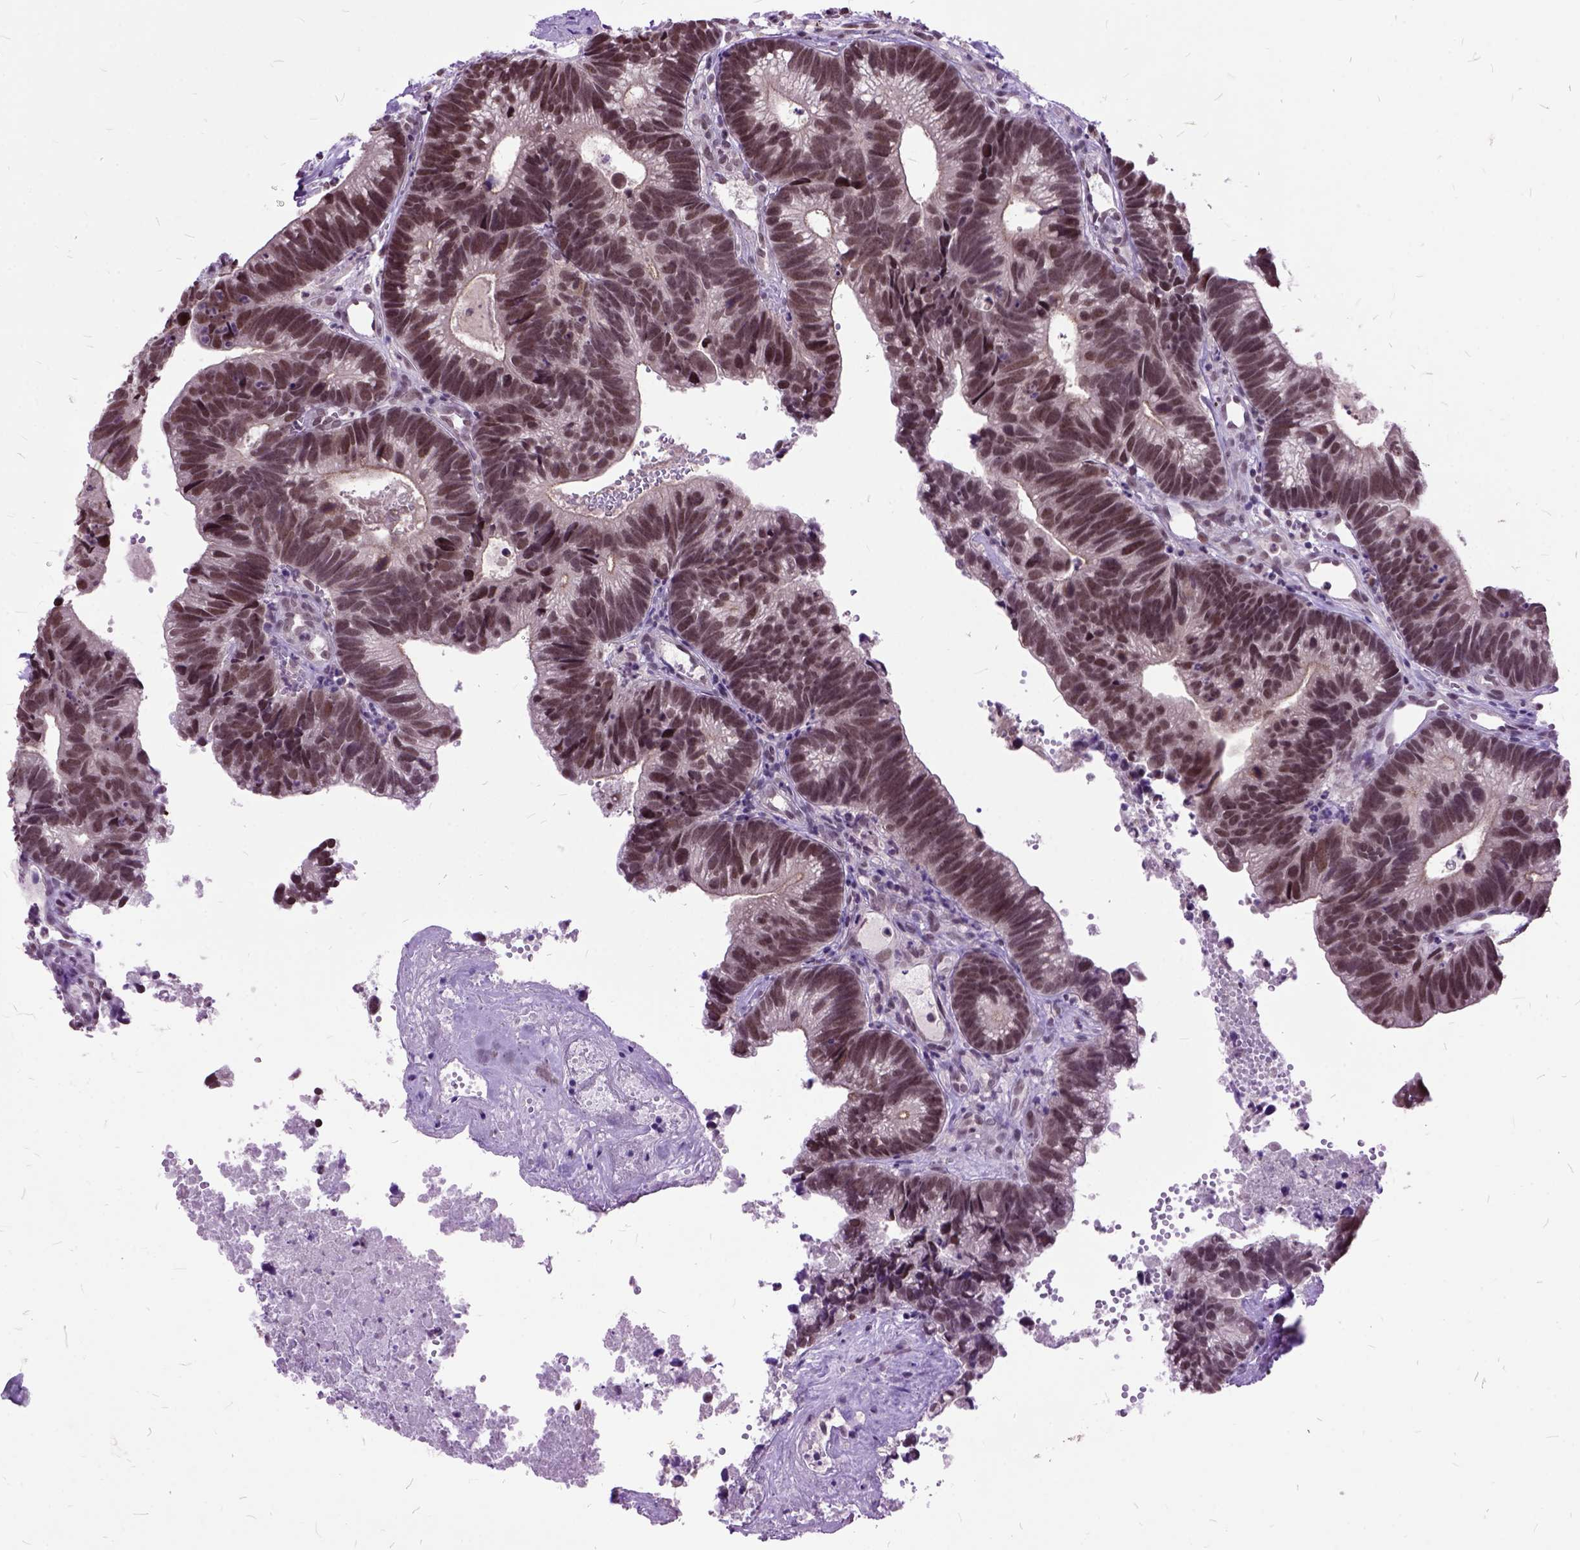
{"staining": {"intensity": "moderate", "quantity": ">75%", "location": "nuclear"}, "tissue": "head and neck cancer", "cell_type": "Tumor cells", "image_type": "cancer", "snomed": [{"axis": "morphology", "description": "Adenocarcinoma, NOS"}, {"axis": "topography", "description": "Head-Neck"}], "caption": "Immunohistochemical staining of head and neck cancer (adenocarcinoma) displays medium levels of moderate nuclear positivity in approximately >75% of tumor cells. The protein of interest is shown in brown color, while the nuclei are stained blue.", "gene": "ORC5", "patient": {"sex": "male", "age": 62}}